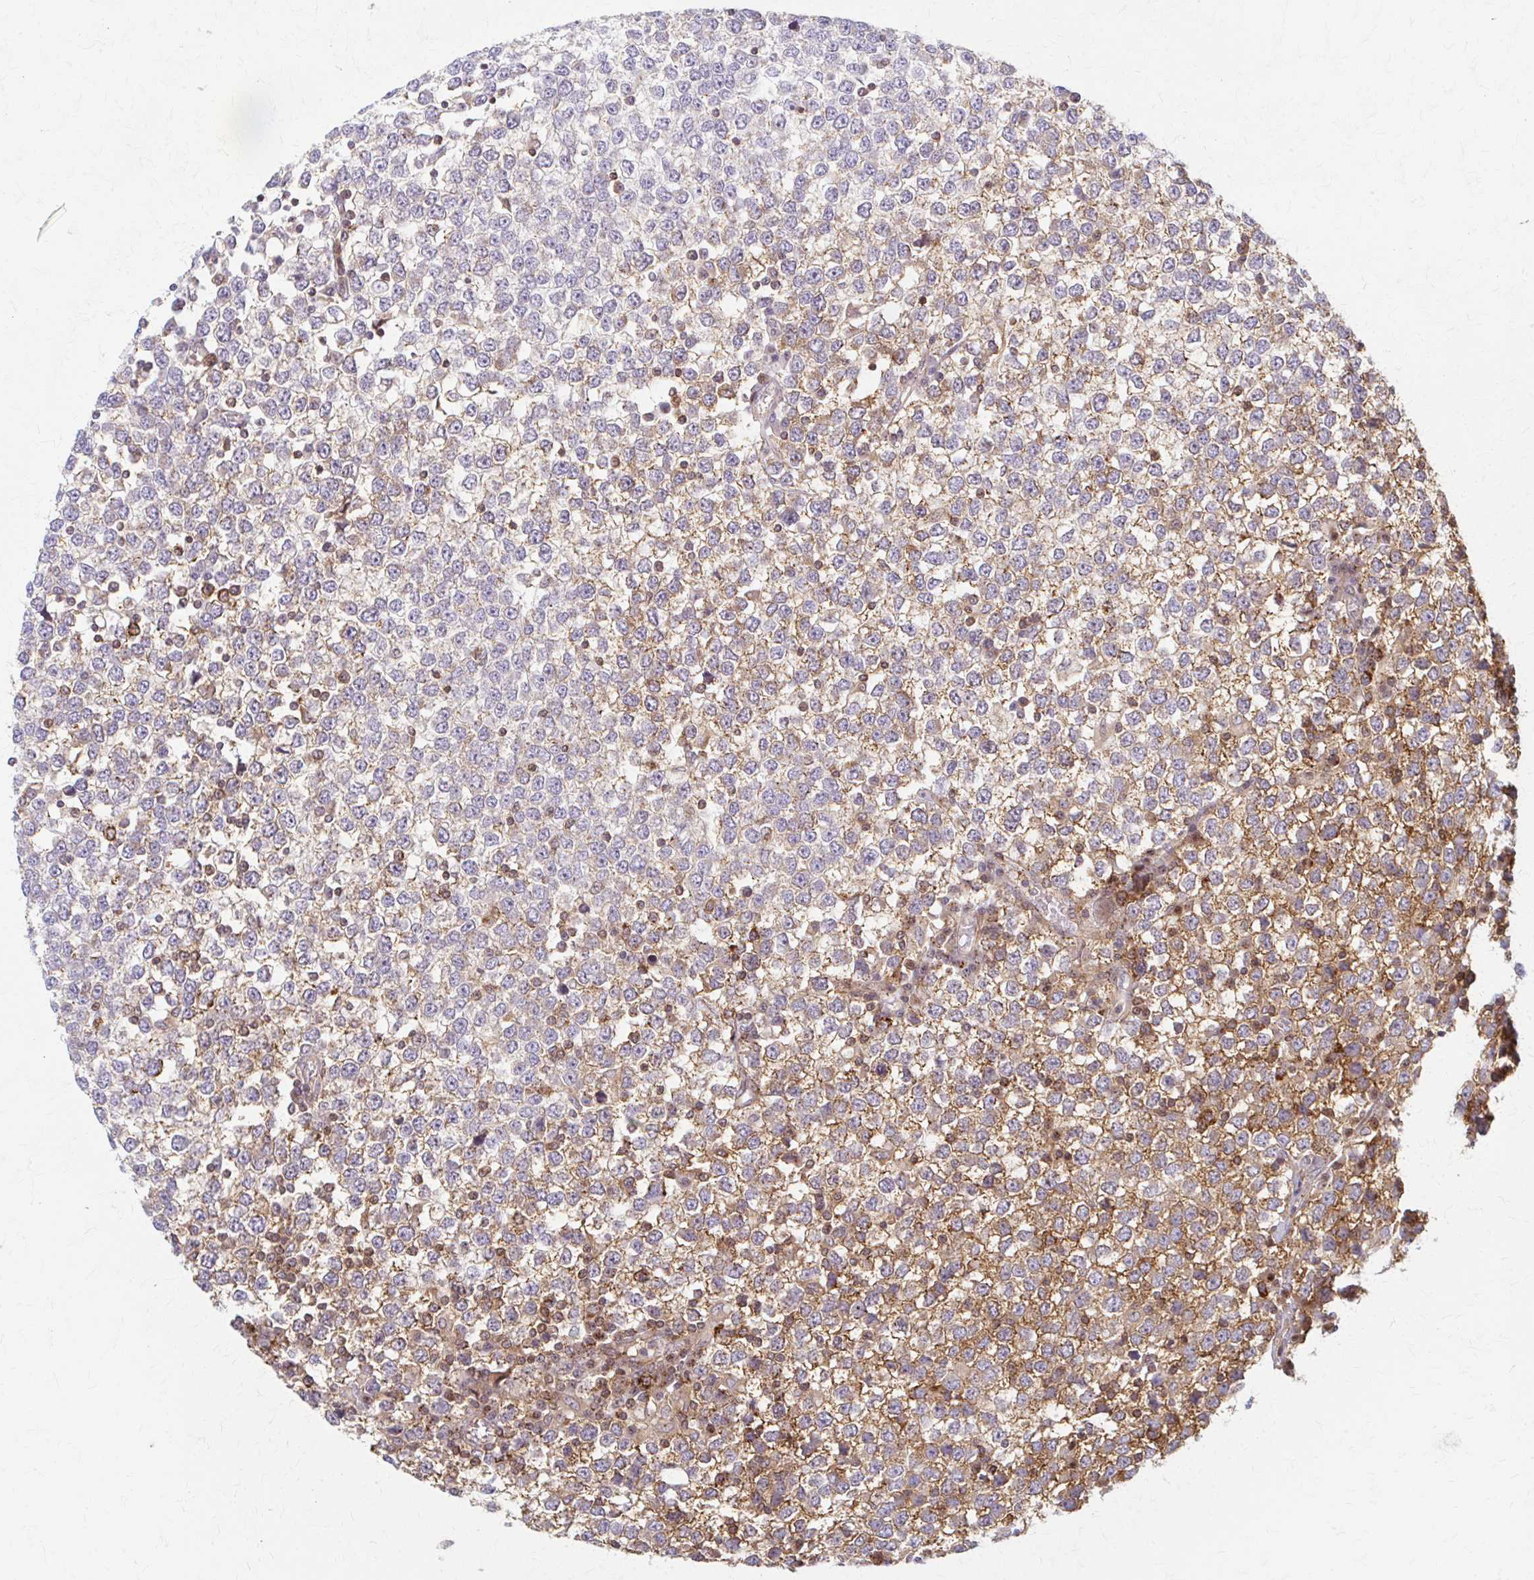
{"staining": {"intensity": "moderate", "quantity": "25%-75%", "location": "cytoplasmic/membranous"}, "tissue": "testis cancer", "cell_type": "Tumor cells", "image_type": "cancer", "snomed": [{"axis": "morphology", "description": "Seminoma, NOS"}, {"axis": "topography", "description": "Testis"}], "caption": "A histopathology image showing moderate cytoplasmic/membranous staining in approximately 25%-75% of tumor cells in testis cancer (seminoma), as visualized by brown immunohistochemical staining.", "gene": "ARHGAP35", "patient": {"sex": "male", "age": 65}}